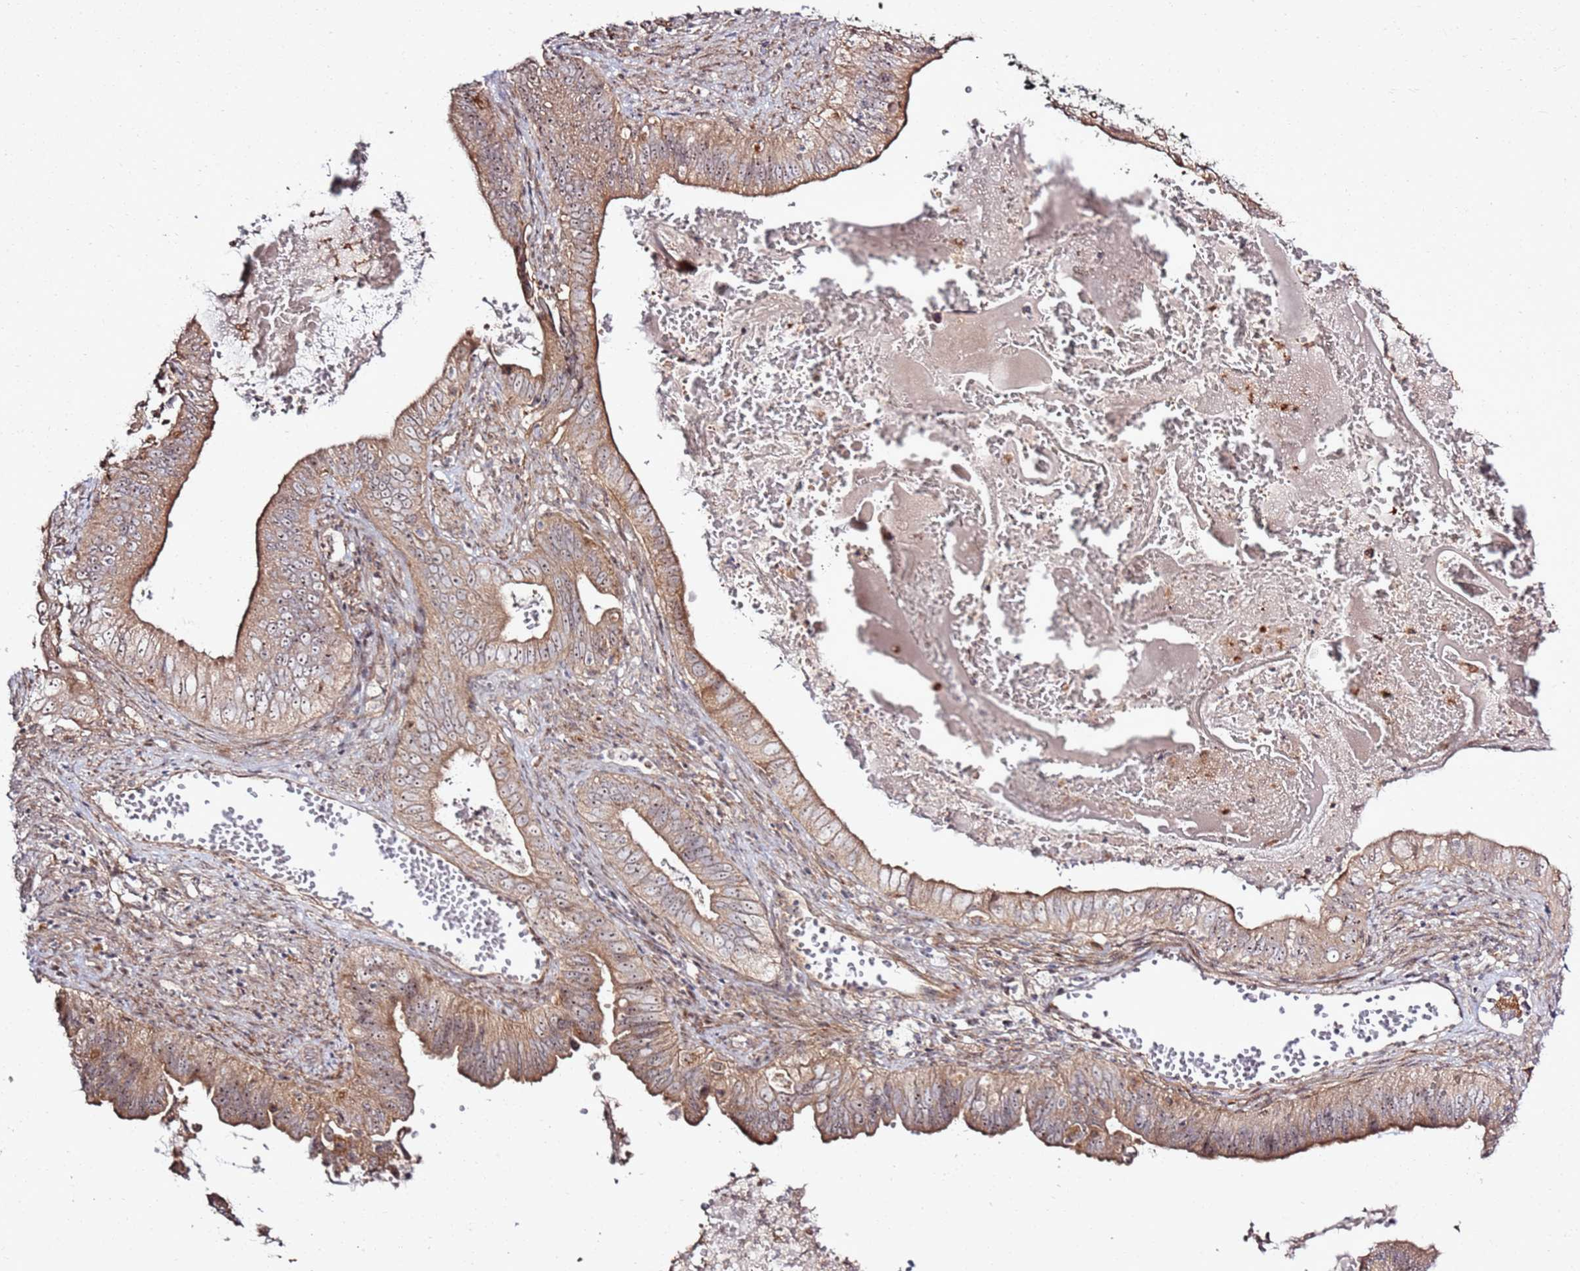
{"staining": {"intensity": "moderate", "quantity": ">75%", "location": "cytoplasmic/membranous,nuclear"}, "tissue": "cervical cancer", "cell_type": "Tumor cells", "image_type": "cancer", "snomed": [{"axis": "morphology", "description": "Adenocarcinoma, NOS"}, {"axis": "topography", "description": "Cervix"}], "caption": "A micrograph of human cervical cancer stained for a protein displays moderate cytoplasmic/membranous and nuclear brown staining in tumor cells.", "gene": "CNPY1", "patient": {"sex": "female", "age": 42}}